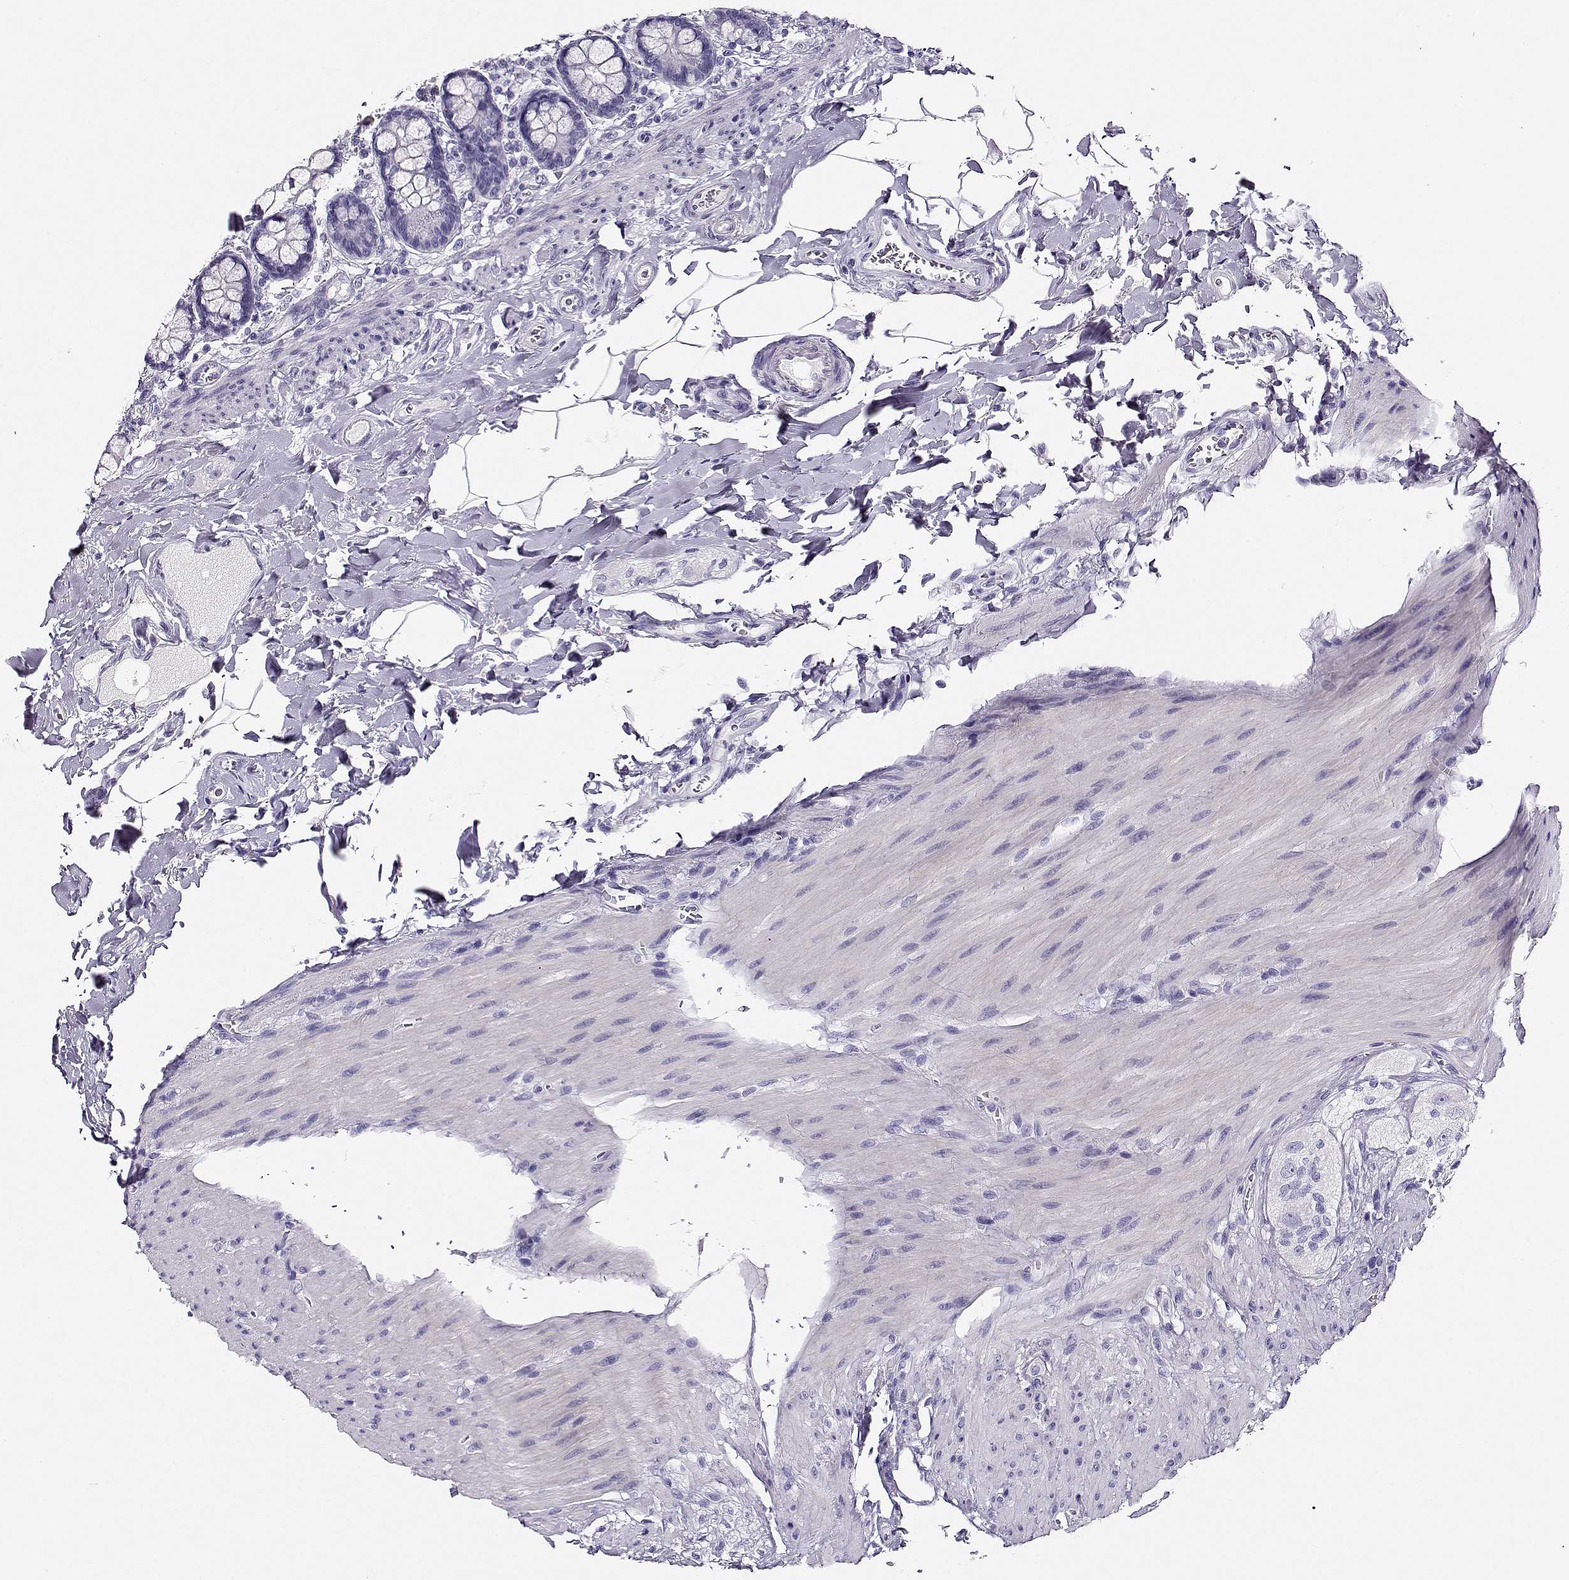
{"staining": {"intensity": "negative", "quantity": "none", "location": "none"}, "tissue": "small intestine", "cell_type": "Glandular cells", "image_type": "normal", "snomed": [{"axis": "morphology", "description": "Normal tissue, NOS"}, {"axis": "topography", "description": "Small intestine"}], "caption": "Glandular cells show no significant expression in normal small intestine. Brightfield microscopy of IHC stained with DAB (3,3'-diaminobenzidine) (brown) and hematoxylin (blue), captured at high magnification.", "gene": "CRX", "patient": {"sex": "female", "age": 56}}